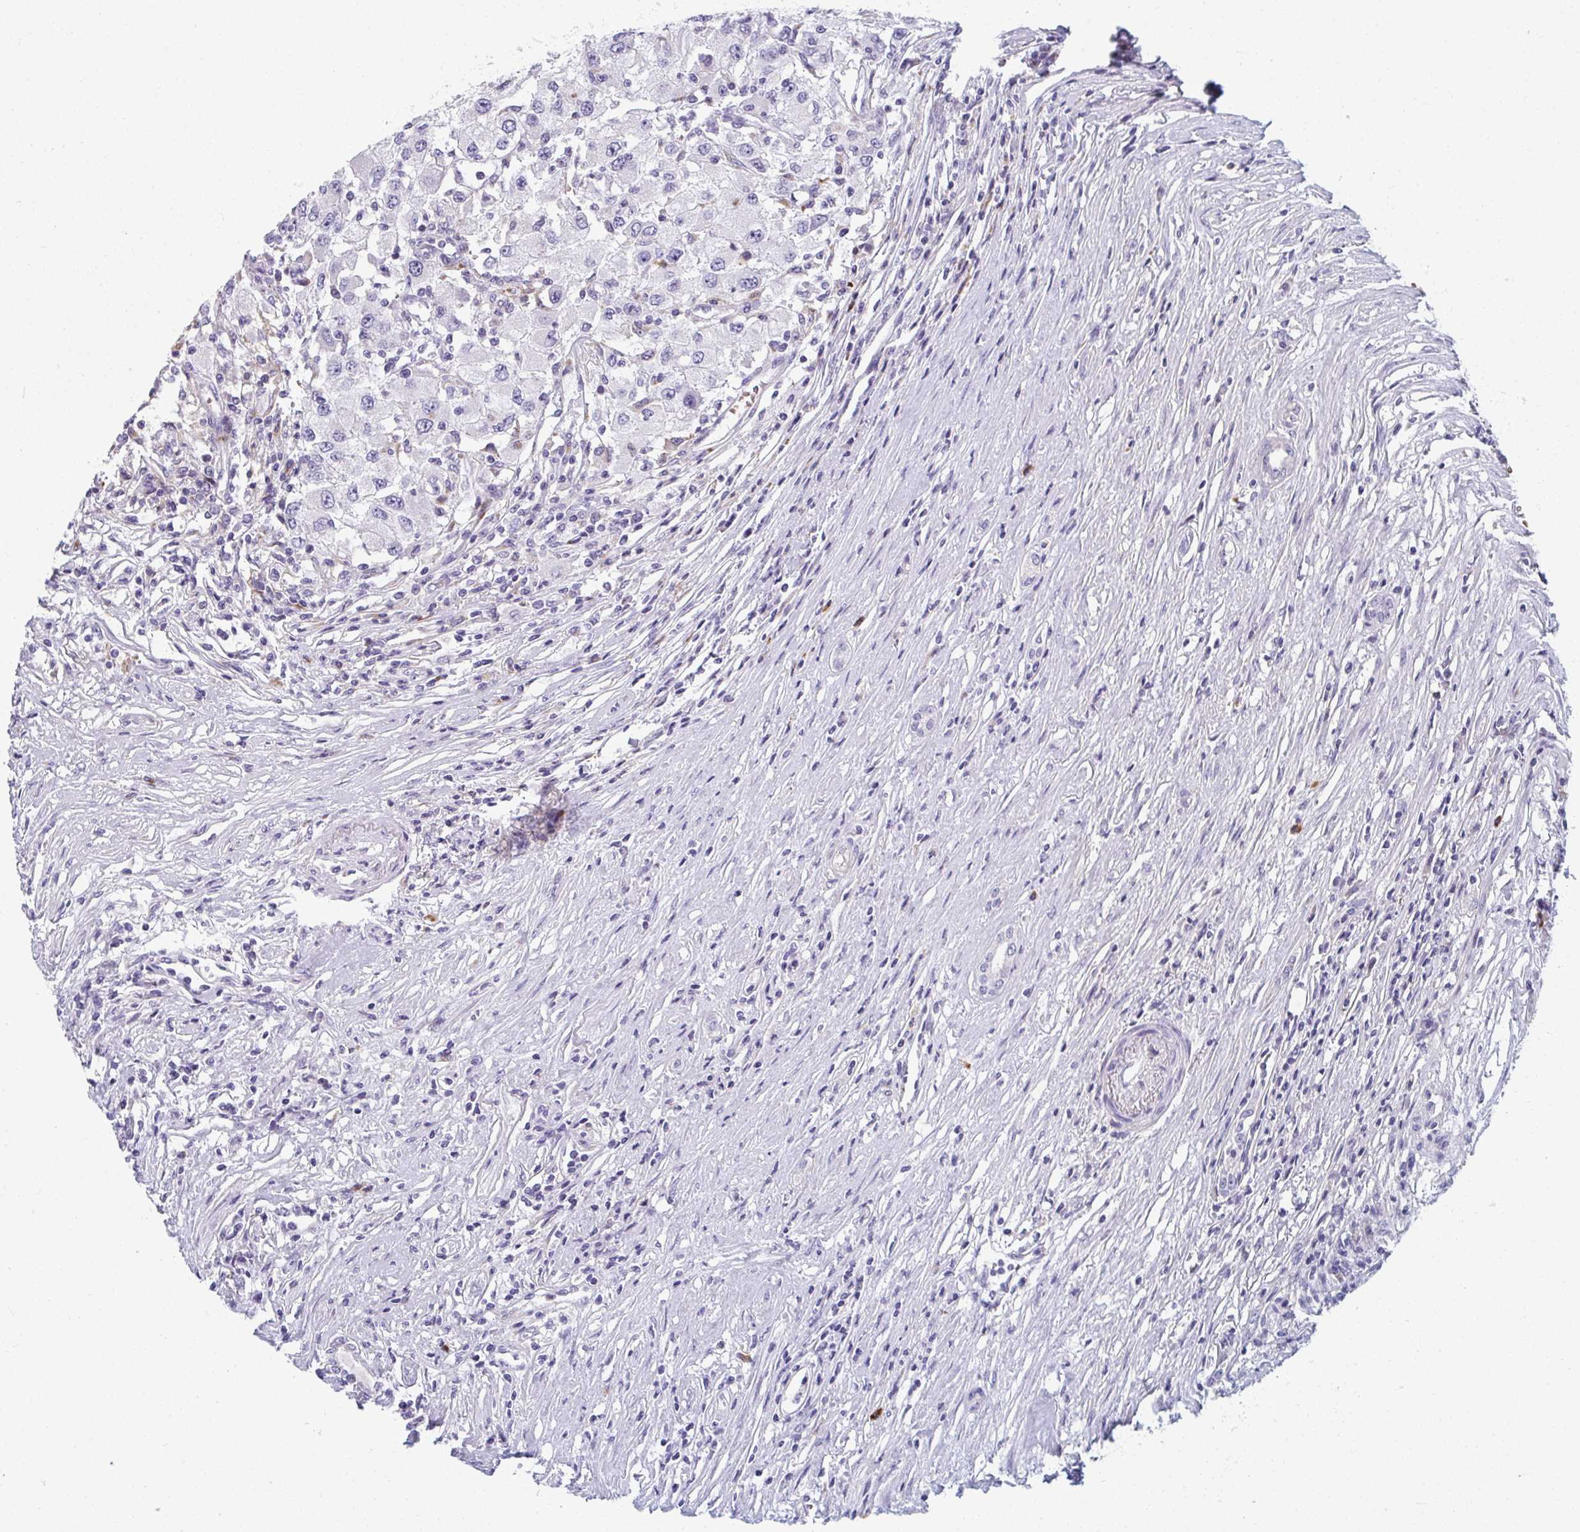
{"staining": {"intensity": "negative", "quantity": "none", "location": "none"}, "tissue": "renal cancer", "cell_type": "Tumor cells", "image_type": "cancer", "snomed": [{"axis": "morphology", "description": "Adenocarcinoma, NOS"}, {"axis": "topography", "description": "Kidney"}], "caption": "Tumor cells are negative for brown protein staining in adenocarcinoma (renal).", "gene": "EIF1AD", "patient": {"sex": "female", "age": 67}}